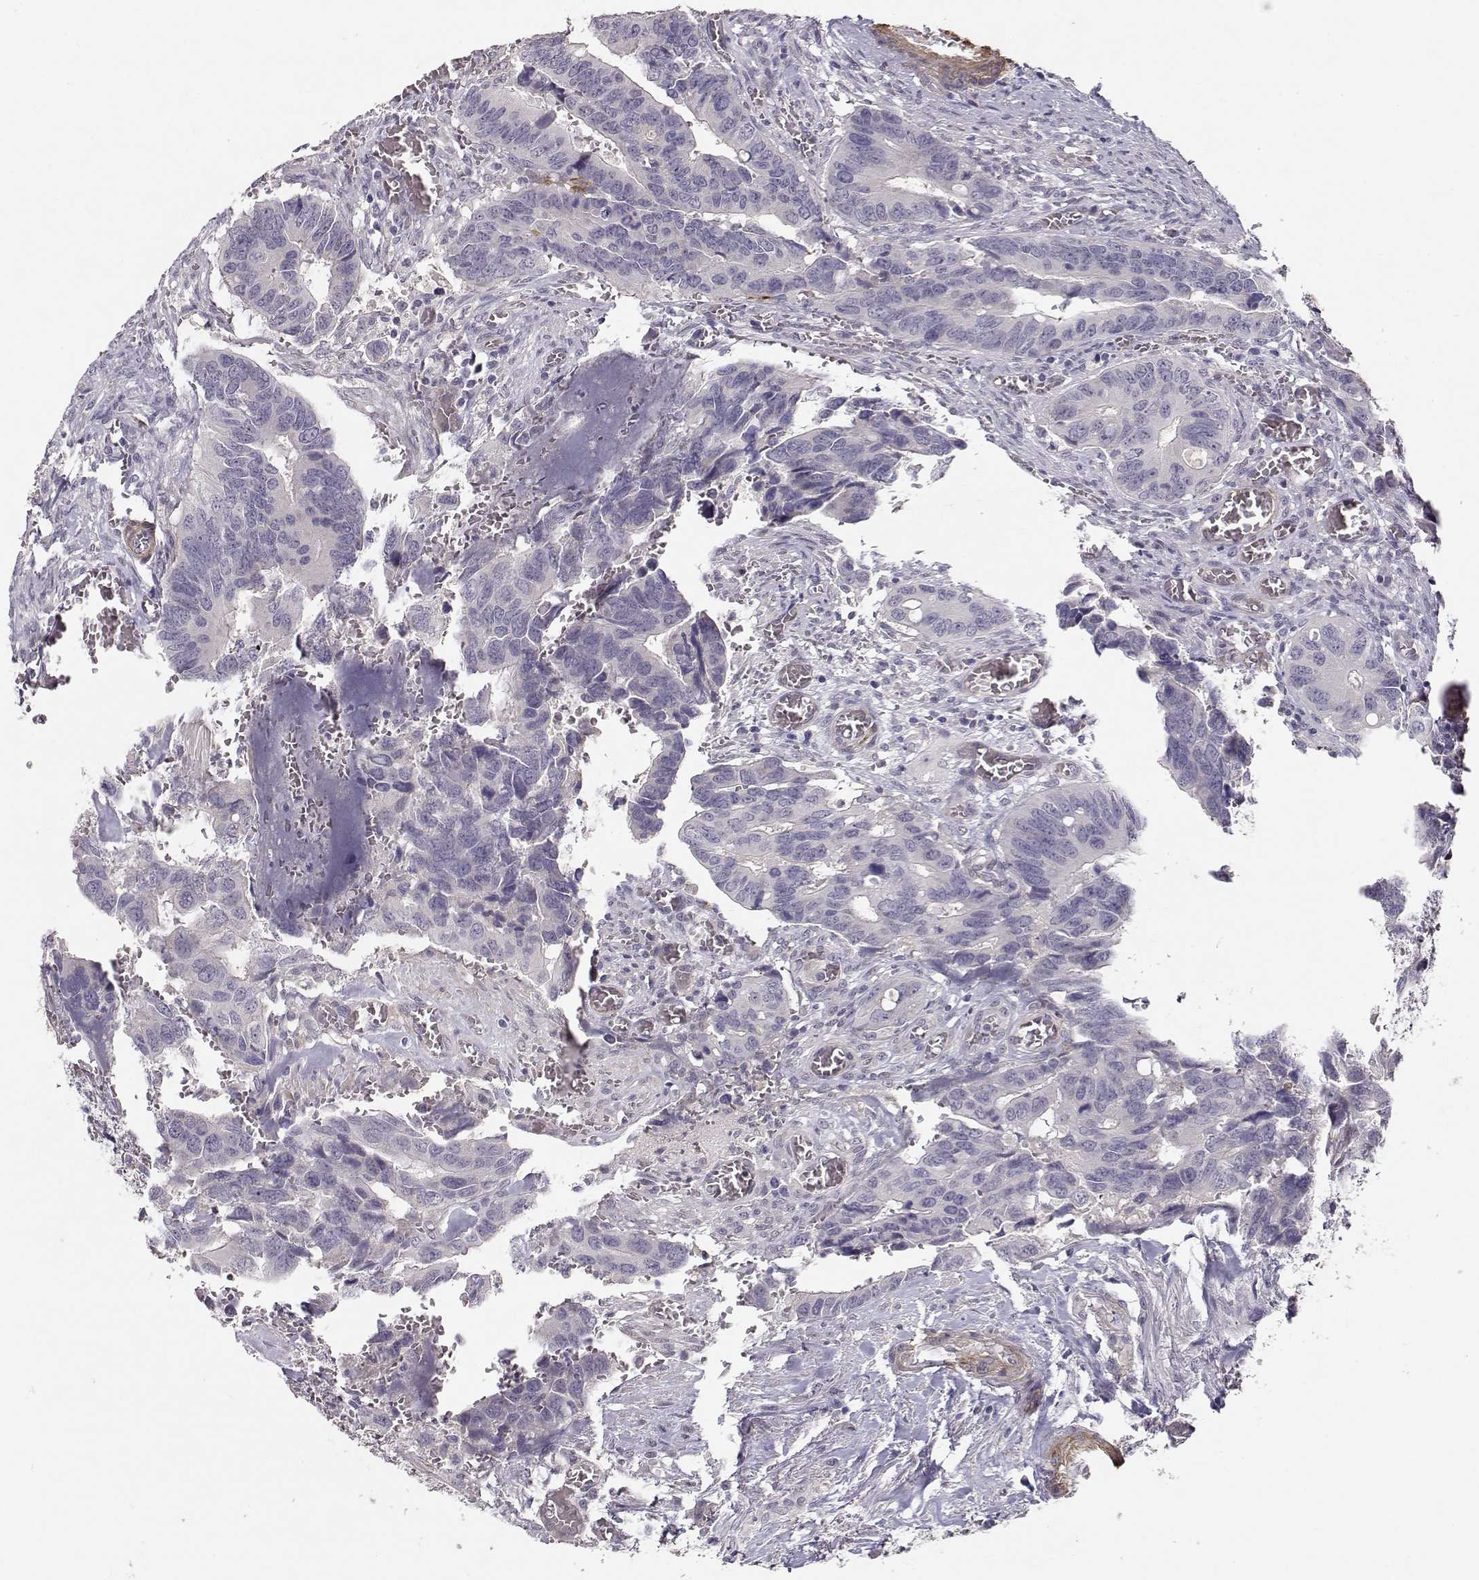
{"staining": {"intensity": "negative", "quantity": "none", "location": "none"}, "tissue": "colorectal cancer", "cell_type": "Tumor cells", "image_type": "cancer", "snomed": [{"axis": "morphology", "description": "Adenocarcinoma, NOS"}, {"axis": "topography", "description": "Colon"}], "caption": "DAB (3,3'-diaminobenzidine) immunohistochemical staining of human adenocarcinoma (colorectal) demonstrates no significant staining in tumor cells.", "gene": "LAMA5", "patient": {"sex": "male", "age": 49}}